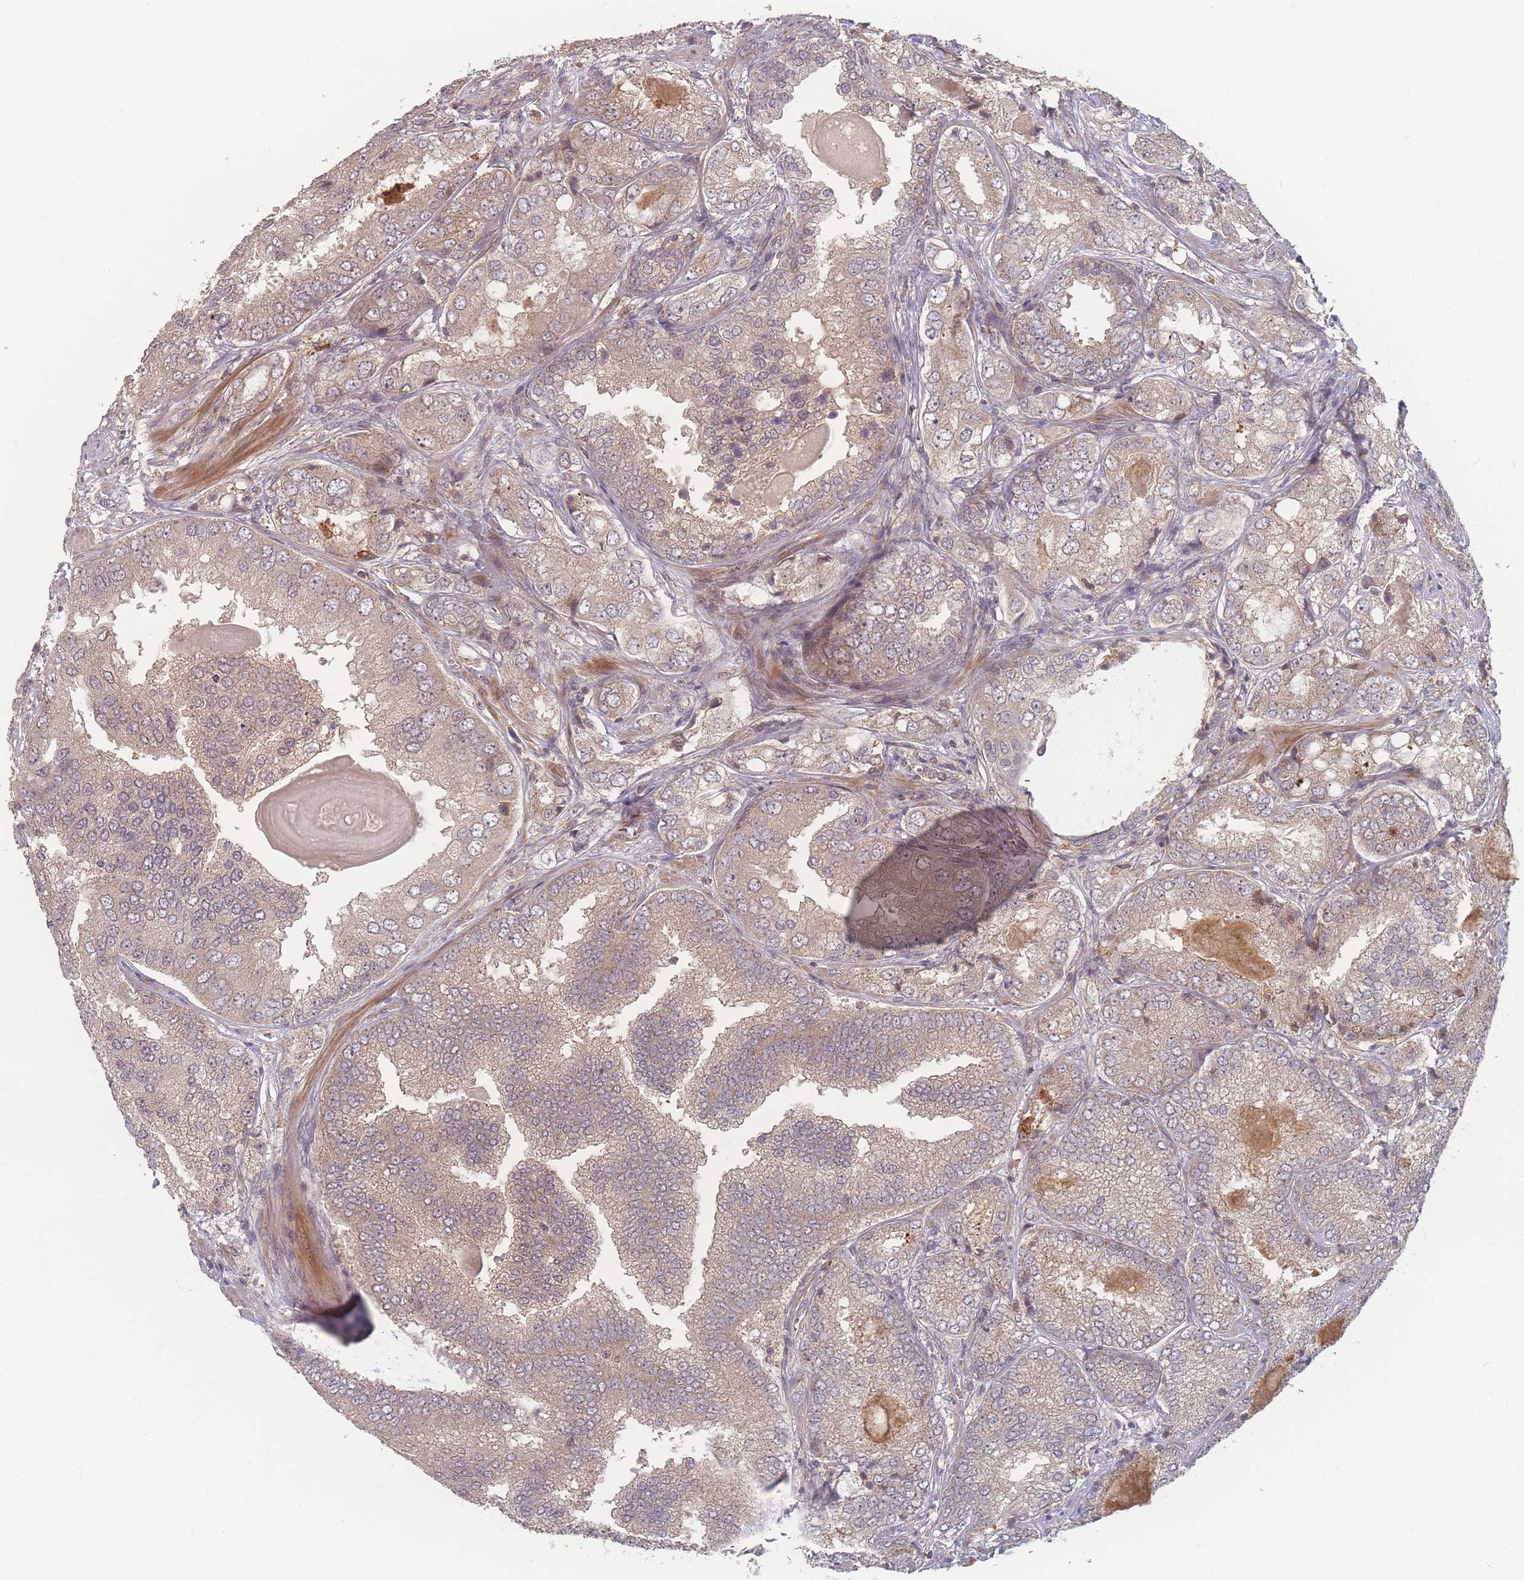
{"staining": {"intensity": "weak", "quantity": "25%-75%", "location": "cytoplasmic/membranous"}, "tissue": "prostate cancer", "cell_type": "Tumor cells", "image_type": "cancer", "snomed": [{"axis": "morphology", "description": "Adenocarcinoma, High grade"}, {"axis": "topography", "description": "Prostate"}], "caption": "Protein staining exhibits weak cytoplasmic/membranous positivity in about 25%-75% of tumor cells in high-grade adenocarcinoma (prostate).", "gene": "HAGH", "patient": {"sex": "male", "age": 63}}